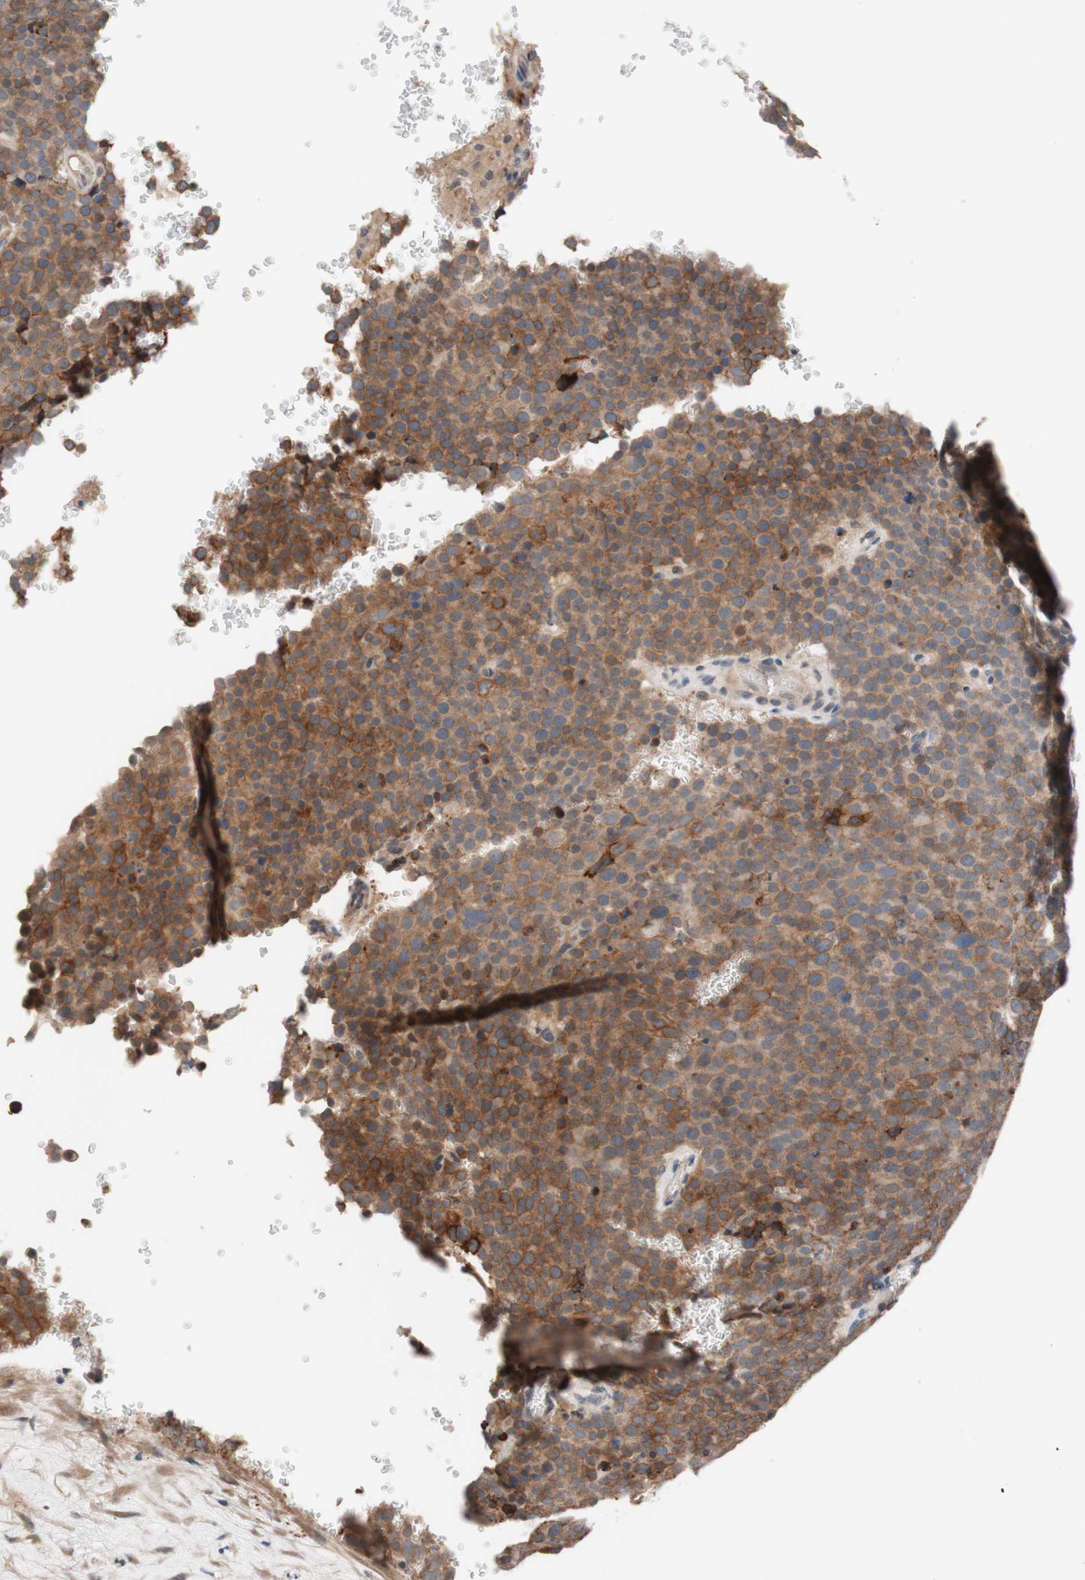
{"staining": {"intensity": "moderate", "quantity": ">75%", "location": "cytoplasmic/membranous"}, "tissue": "testis cancer", "cell_type": "Tumor cells", "image_type": "cancer", "snomed": [{"axis": "morphology", "description": "Seminoma, NOS"}, {"axis": "topography", "description": "Testis"}], "caption": "High-power microscopy captured an immunohistochemistry (IHC) photomicrograph of testis cancer, revealing moderate cytoplasmic/membranous staining in approximately >75% of tumor cells. The protein is shown in brown color, while the nuclei are stained blue.", "gene": "CD55", "patient": {"sex": "male", "age": 71}}